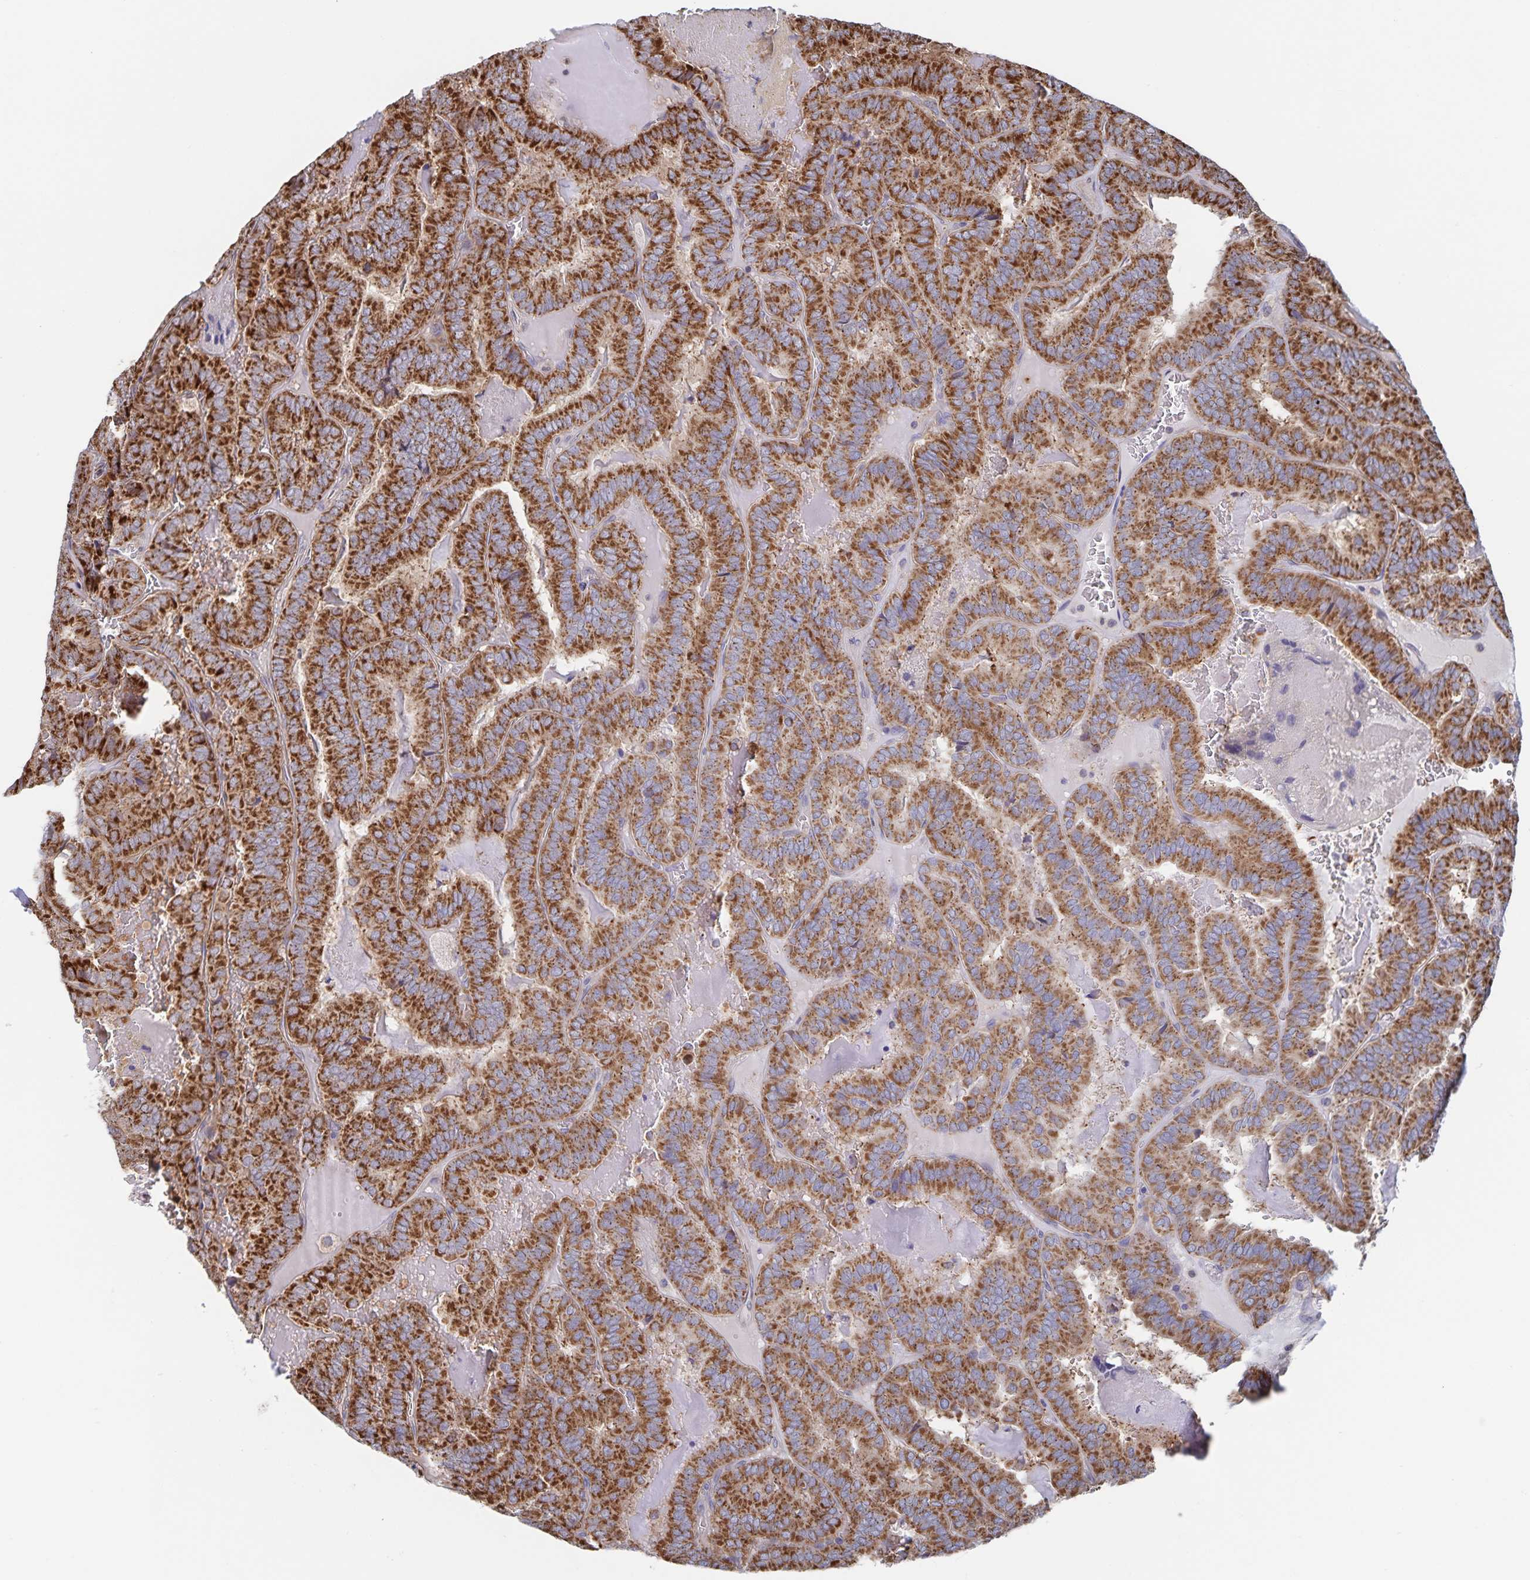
{"staining": {"intensity": "strong", "quantity": ">75%", "location": "cytoplasmic/membranous"}, "tissue": "thyroid cancer", "cell_type": "Tumor cells", "image_type": "cancer", "snomed": [{"axis": "morphology", "description": "Papillary adenocarcinoma, NOS"}, {"axis": "topography", "description": "Thyroid gland"}], "caption": "Protein staining of thyroid cancer (papillary adenocarcinoma) tissue demonstrates strong cytoplasmic/membranous positivity in approximately >75% of tumor cells.", "gene": "ACACA", "patient": {"sex": "female", "age": 75}}